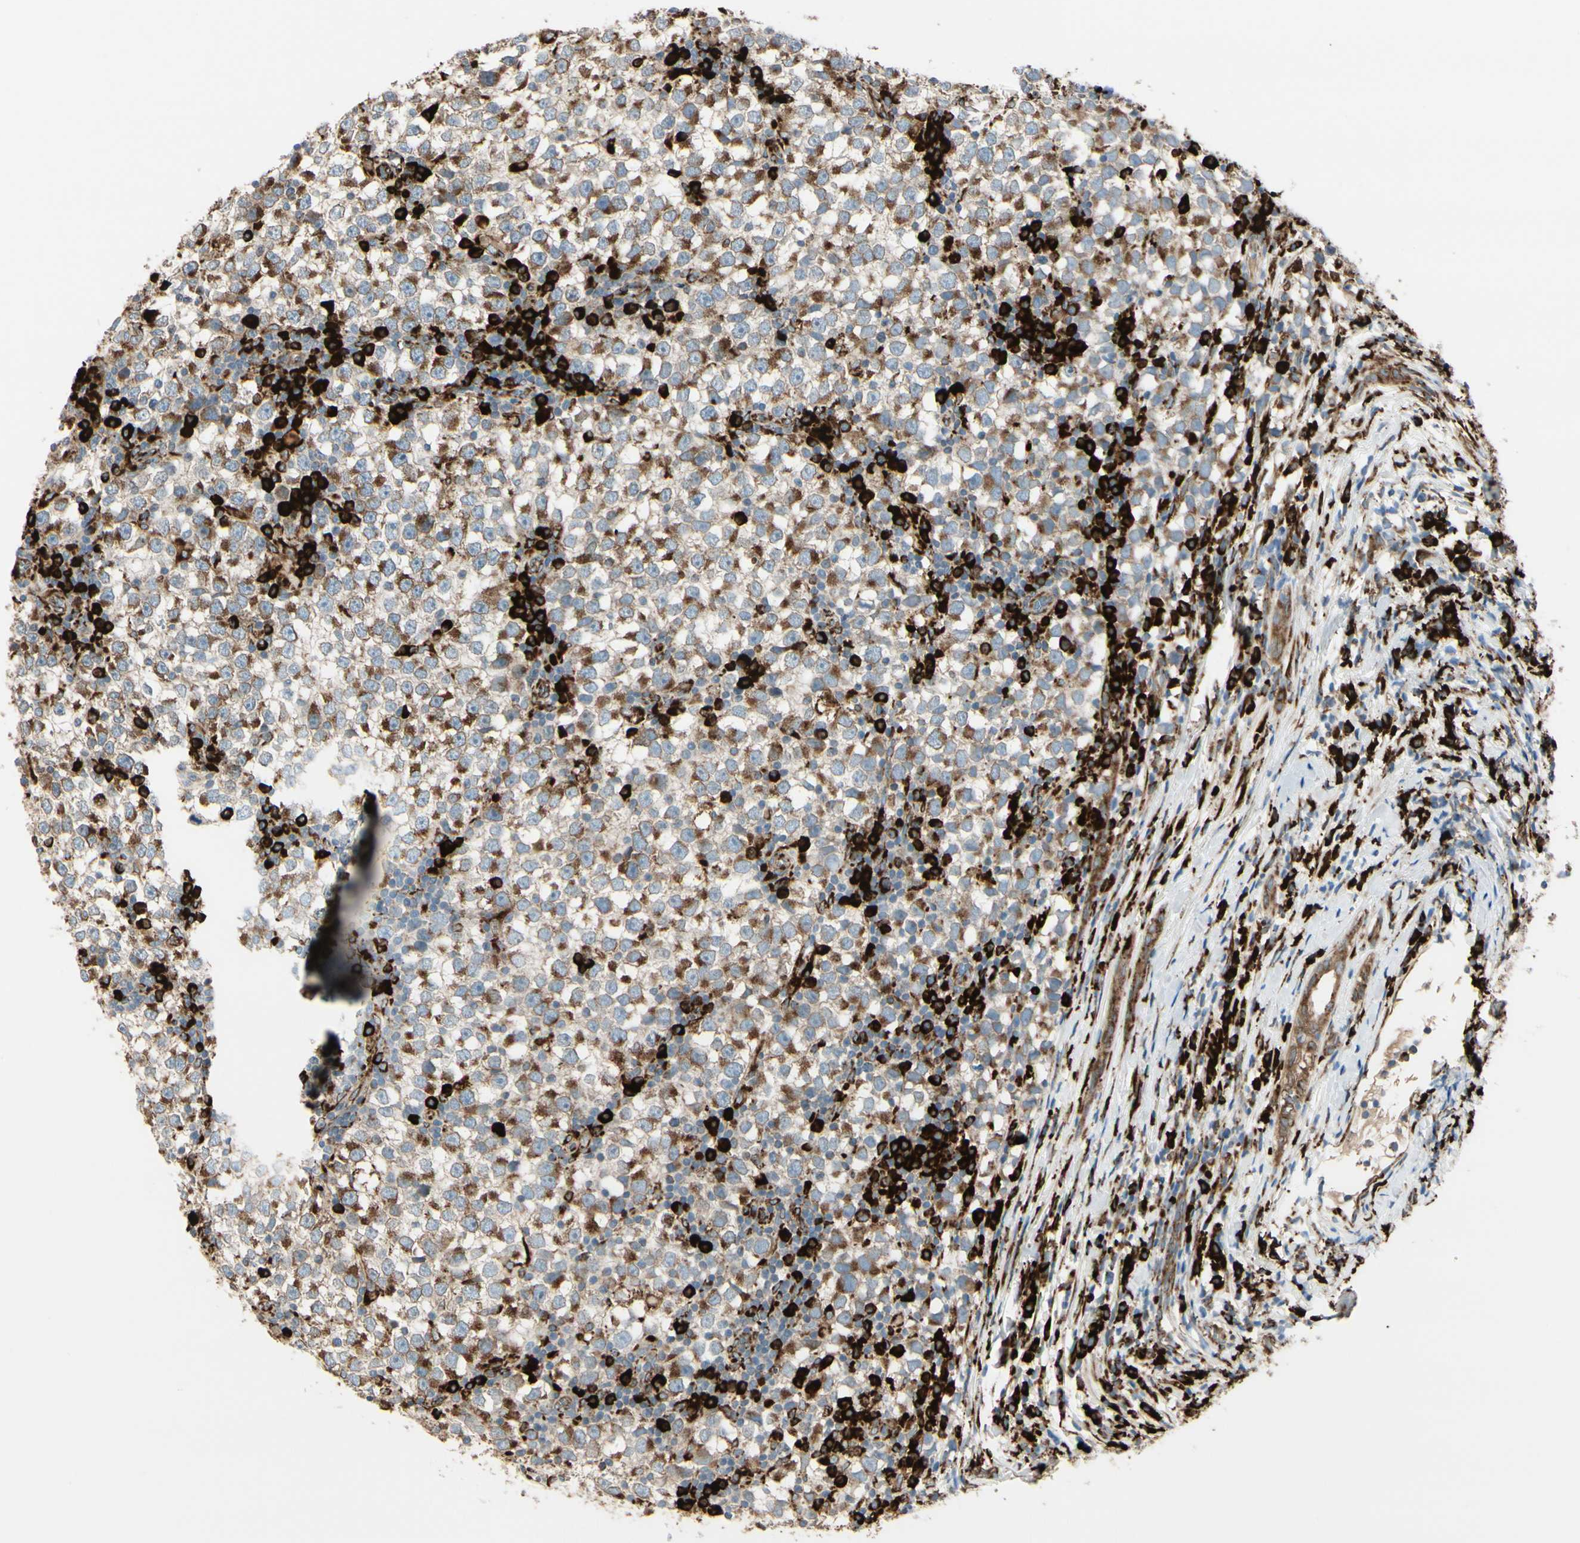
{"staining": {"intensity": "moderate", "quantity": ">75%", "location": "cytoplasmic/membranous"}, "tissue": "testis cancer", "cell_type": "Tumor cells", "image_type": "cancer", "snomed": [{"axis": "morphology", "description": "Seminoma, NOS"}, {"axis": "topography", "description": "Testis"}], "caption": "Immunohistochemistry (IHC) of testis cancer shows medium levels of moderate cytoplasmic/membranous expression in approximately >75% of tumor cells. The staining was performed using DAB (3,3'-diaminobenzidine), with brown indicating positive protein expression. Nuclei are stained blue with hematoxylin.", "gene": "RRBP1", "patient": {"sex": "male", "age": 65}}